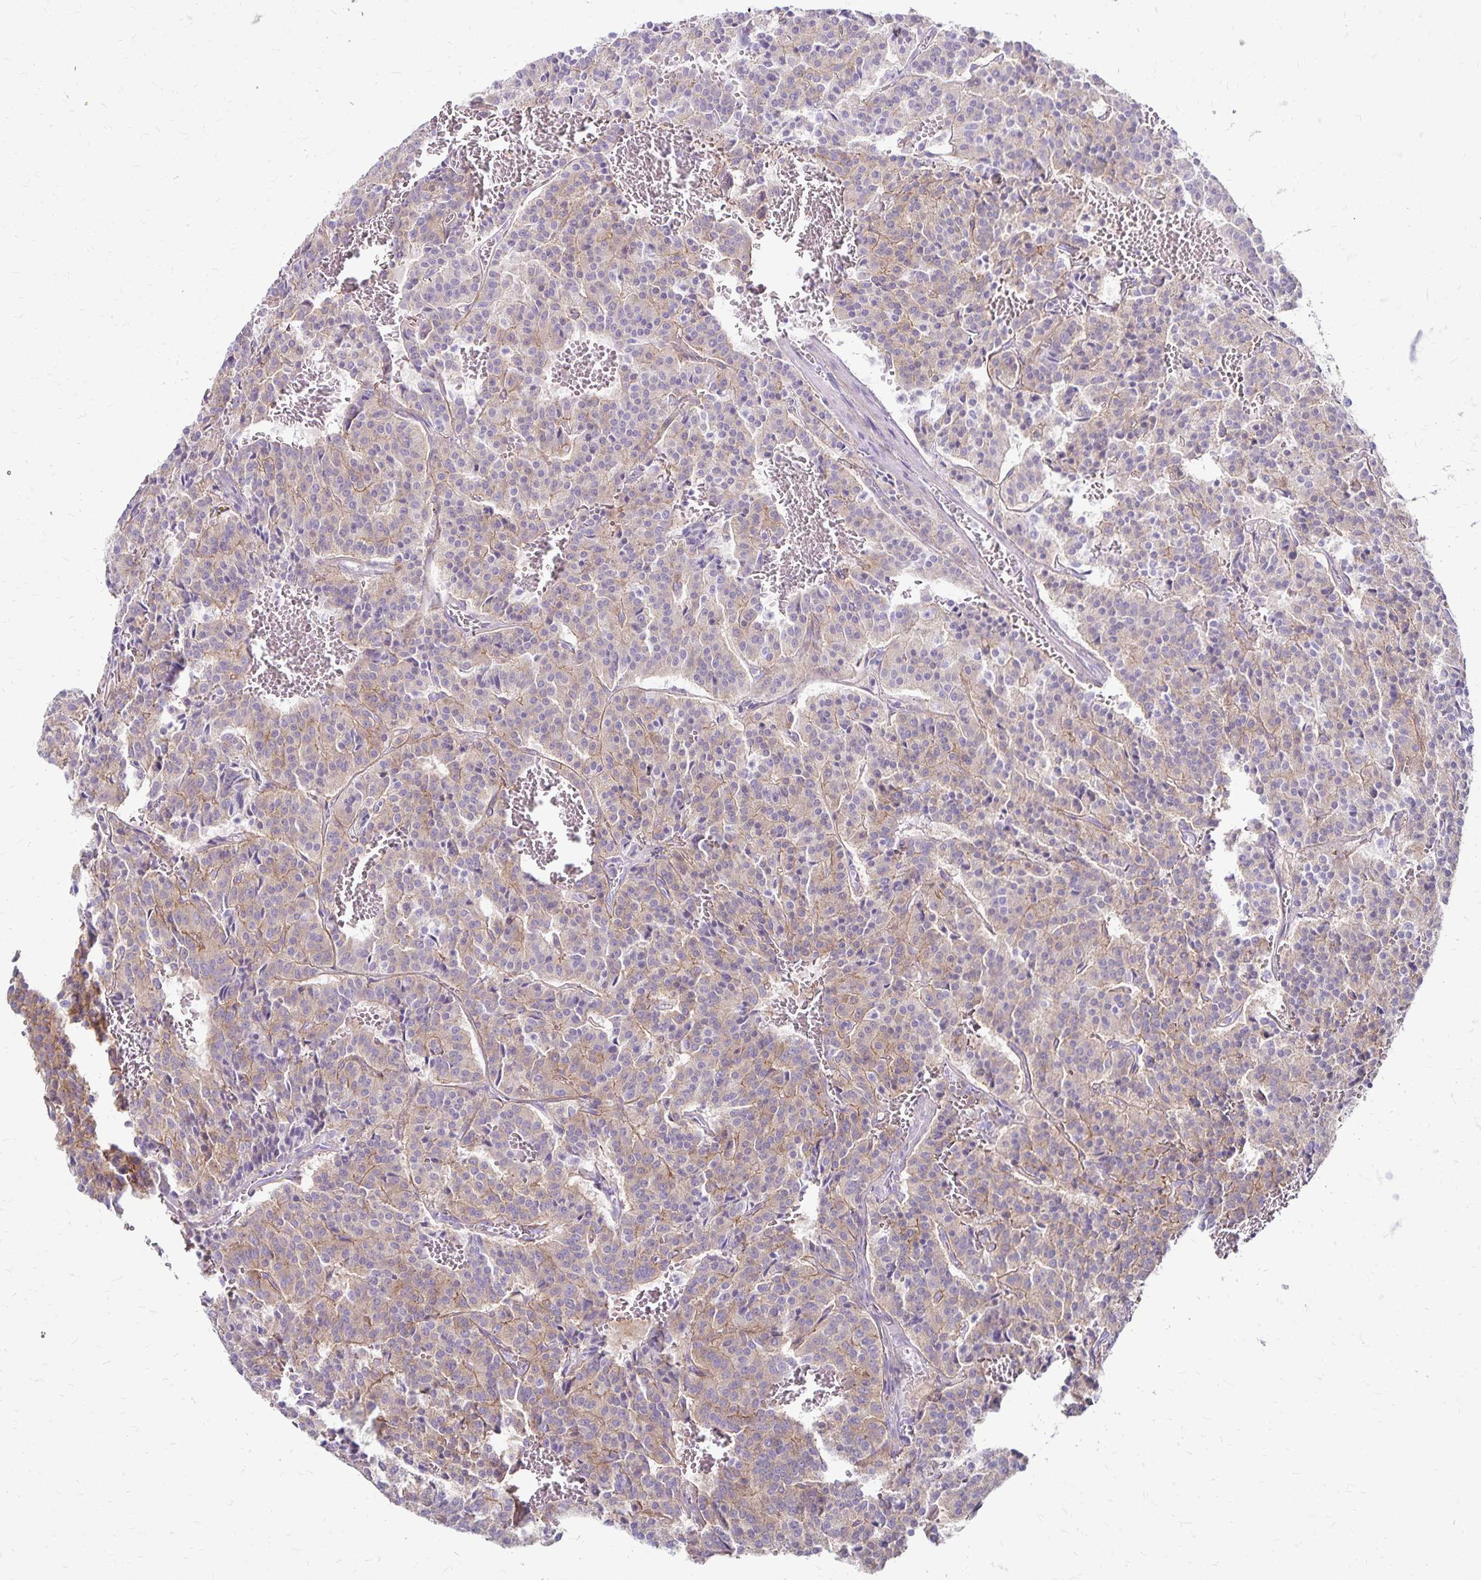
{"staining": {"intensity": "weak", "quantity": "25%-75%", "location": "cytoplasmic/membranous"}, "tissue": "carcinoid", "cell_type": "Tumor cells", "image_type": "cancer", "snomed": [{"axis": "morphology", "description": "Carcinoid, malignant, NOS"}, {"axis": "topography", "description": "Lung"}], "caption": "IHC of carcinoid exhibits low levels of weak cytoplasmic/membranous expression in approximately 25%-75% of tumor cells.", "gene": "TNS3", "patient": {"sex": "male", "age": 70}}